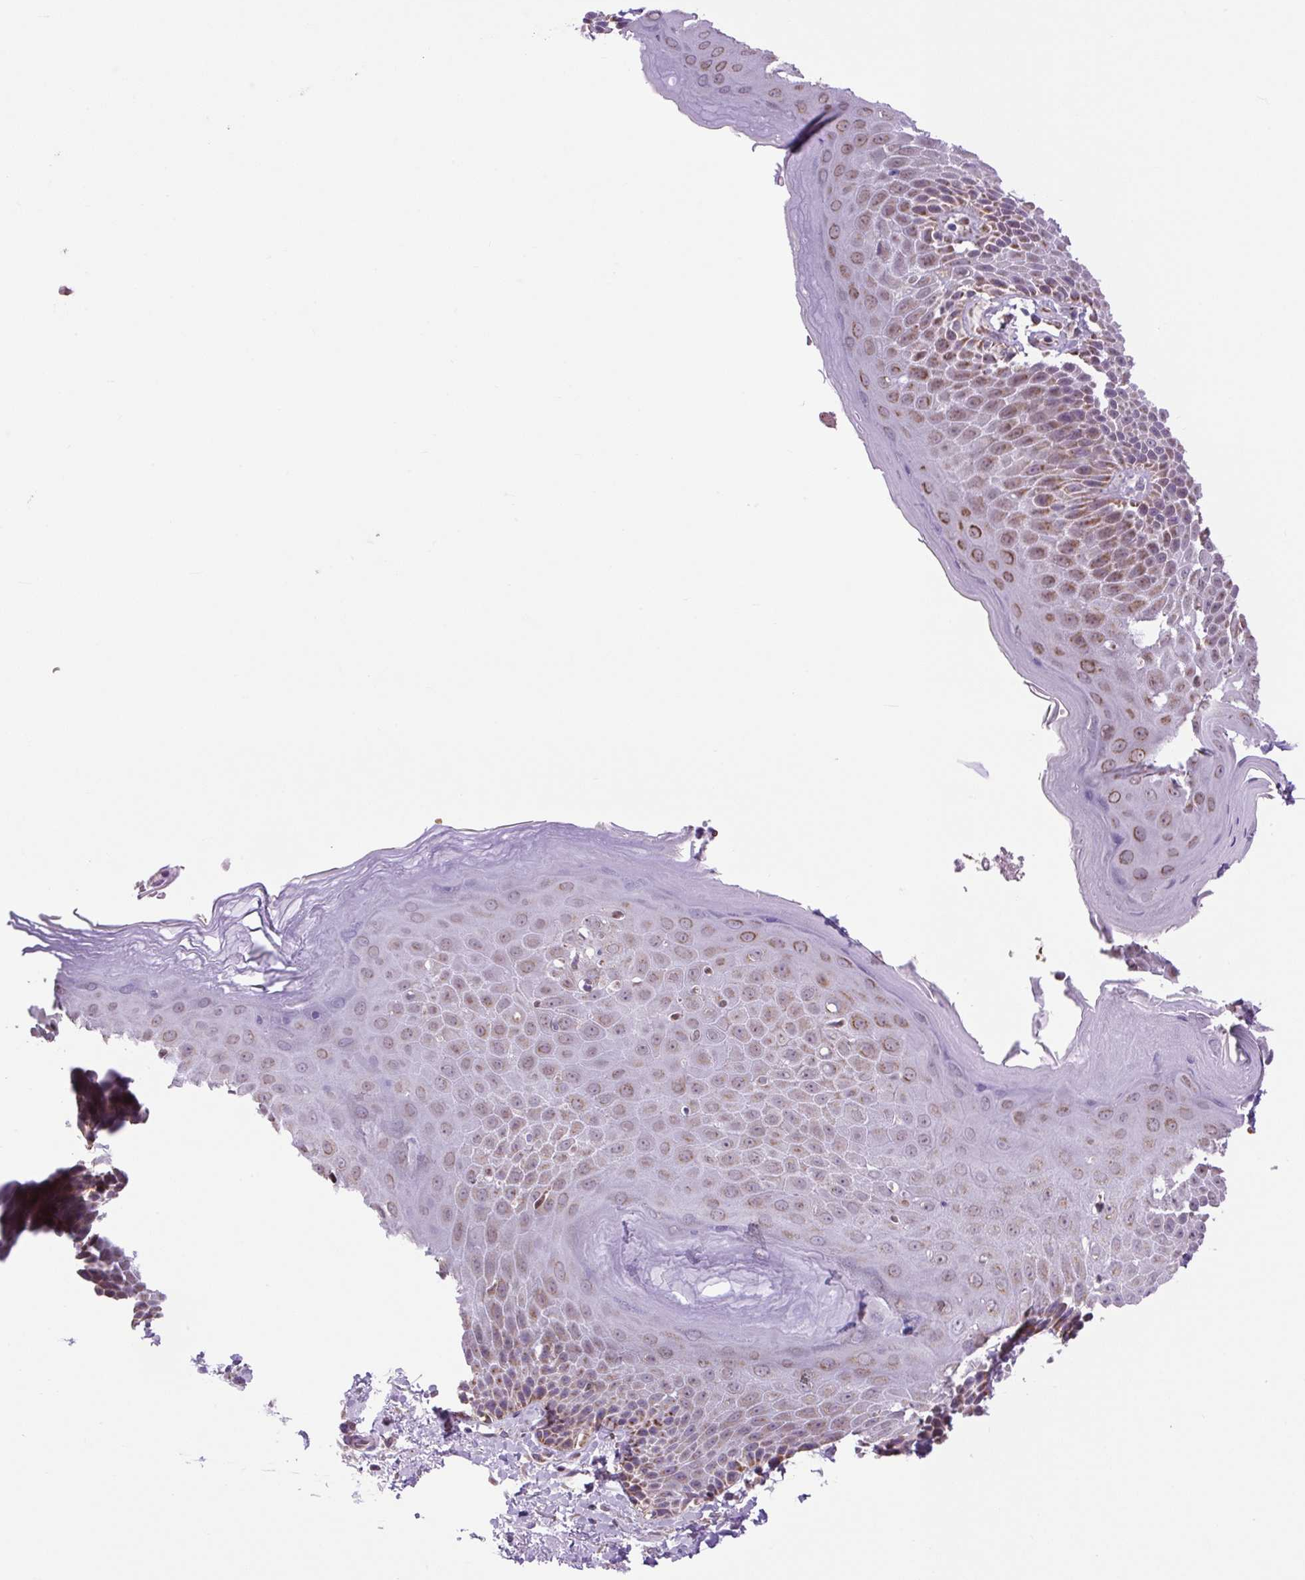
{"staining": {"intensity": "moderate", "quantity": "25%-75%", "location": "cytoplasmic/membranous,nuclear"}, "tissue": "skin", "cell_type": "Epidermal cells", "image_type": "normal", "snomed": [{"axis": "morphology", "description": "Normal tissue, NOS"}, {"axis": "topography", "description": "Peripheral nerve tissue"}], "caption": "This is a photomicrograph of IHC staining of unremarkable skin, which shows moderate staining in the cytoplasmic/membranous,nuclear of epidermal cells.", "gene": "SCO2", "patient": {"sex": "male", "age": 51}}